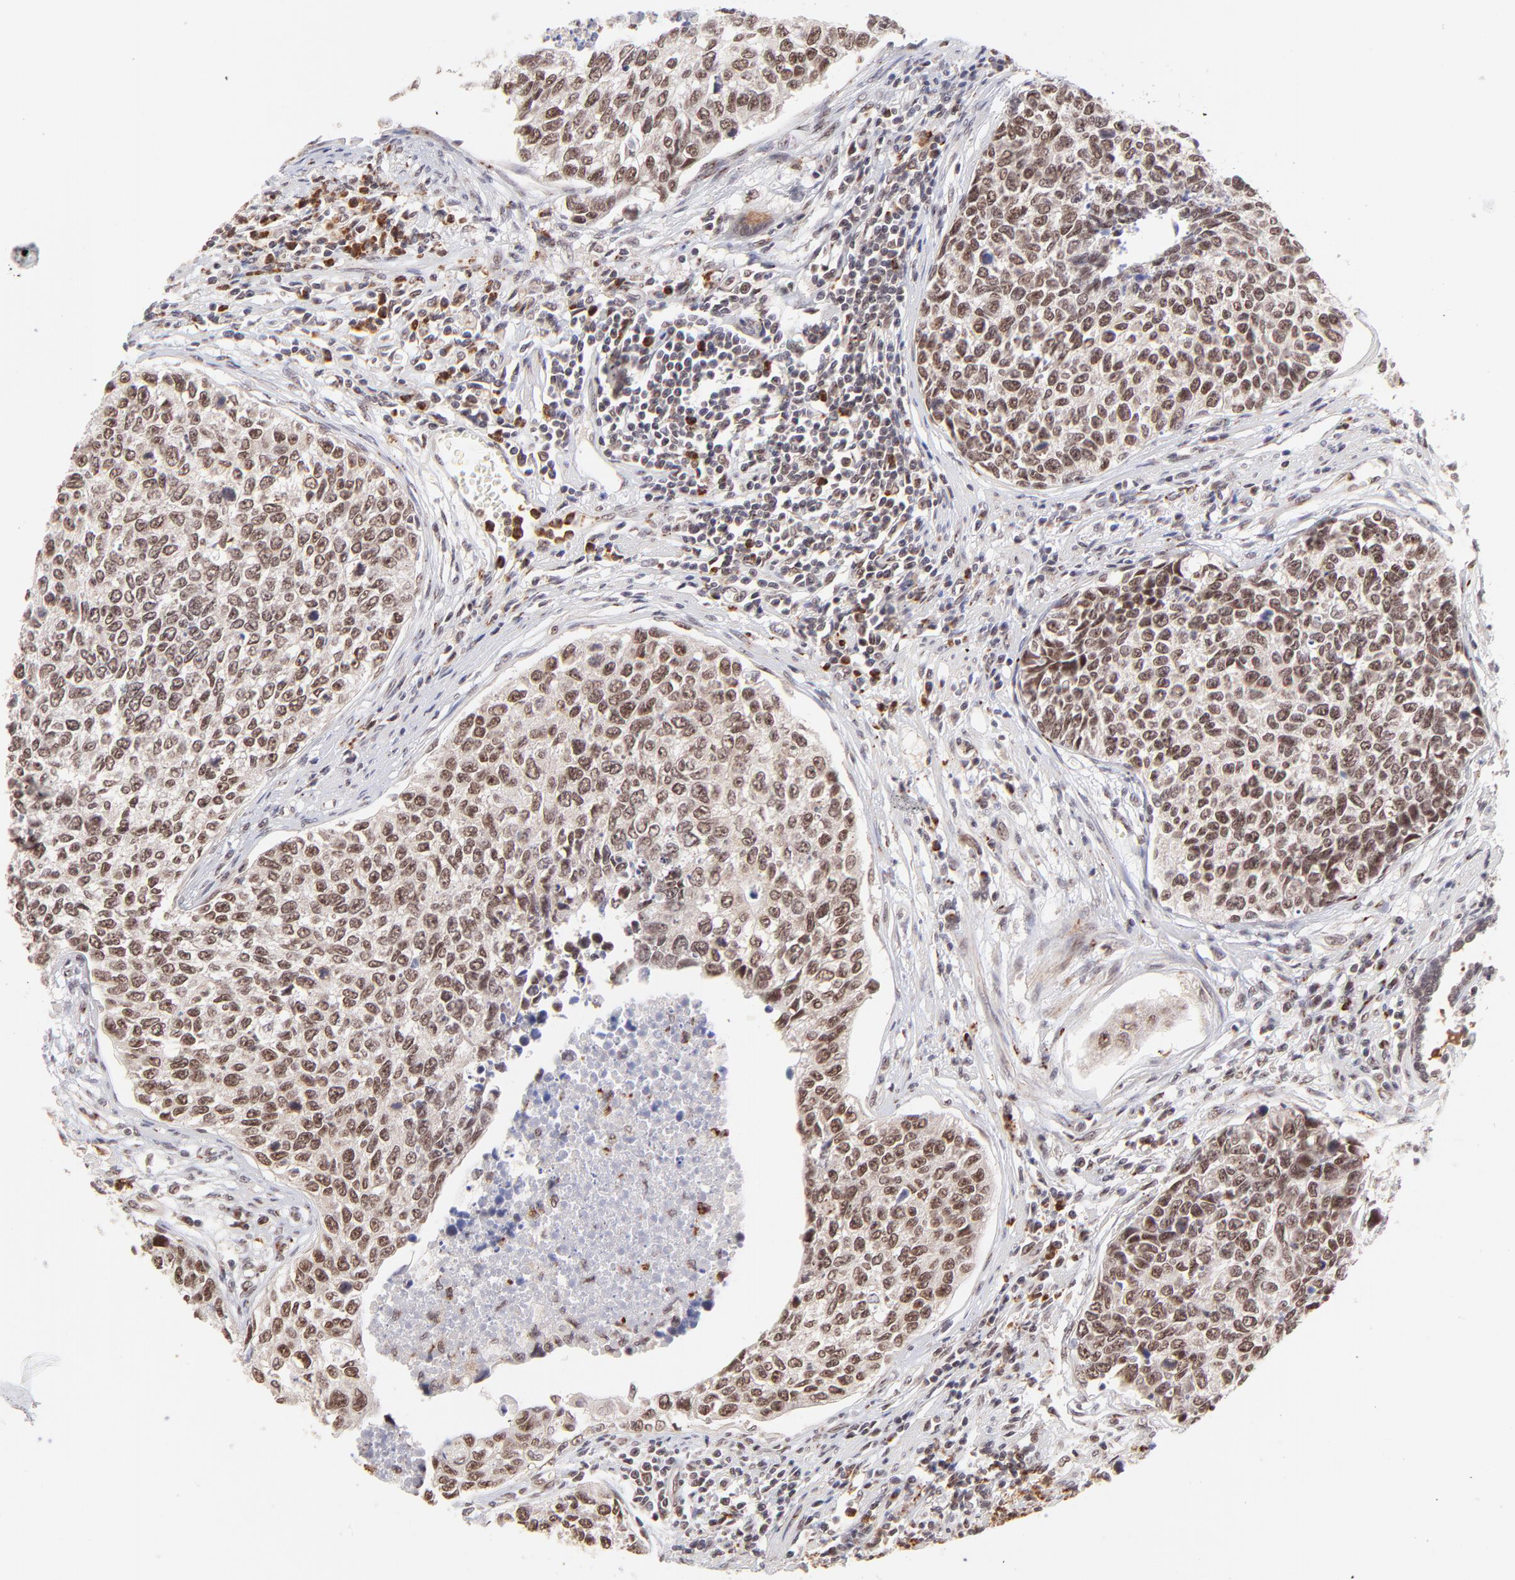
{"staining": {"intensity": "moderate", "quantity": ">75%", "location": "nuclear"}, "tissue": "urothelial cancer", "cell_type": "Tumor cells", "image_type": "cancer", "snomed": [{"axis": "morphology", "description": "Urothelial carcinoma, High grade"}, {"axis": "topography", "description": "Urinary bladder"}], "caption": "This image displays urothelial cancer stained with IHC to label a protein in brown. The nuclear of tumor cells show moderate positivity for the protein. Nuclei are counter-stained blue.", "gene": "MED12", "patient": {"sex": "male", "age": 81}}